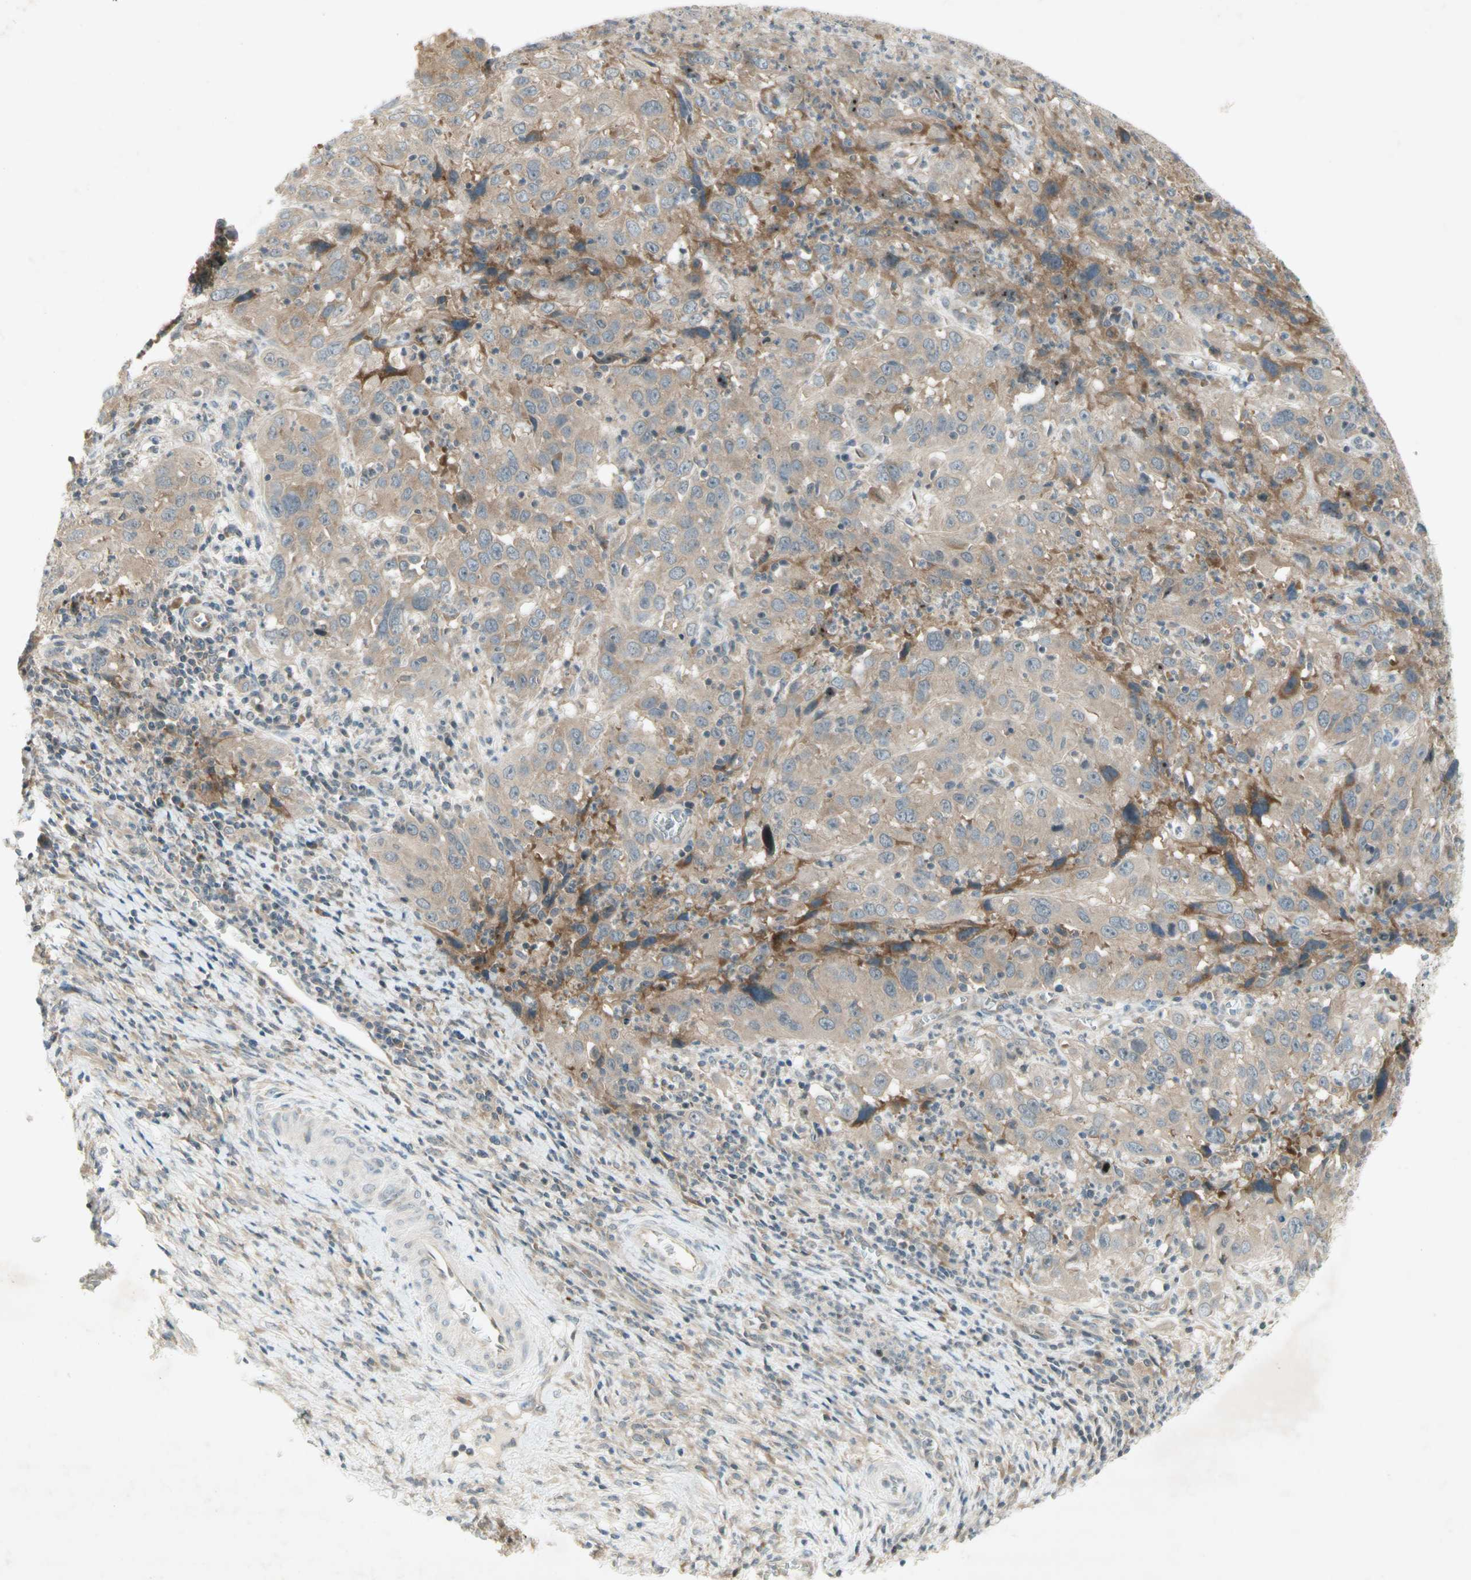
{"staining": {"intensity": "weak", "quantity": ">75%", "location": "cytoplasmic/membranous"}, "tissue": "cervical cancer", "cell_type": "Tumor cells", "image_type": "cancer", "snomed": [{"axis": "morphology", "description": "Squamous cell carcinoma, NOS"}, {"axis": "topography", "description": "Cervix"}], "caption": "IHC of human cervical cancer (squamous cell carcinoma) demonstrates low levels of weak cytoplasmic/membranous positivity in about >75% of tumor cells.", "gene": "ETF1", "patient": {"sex": "female", "age": 32}}